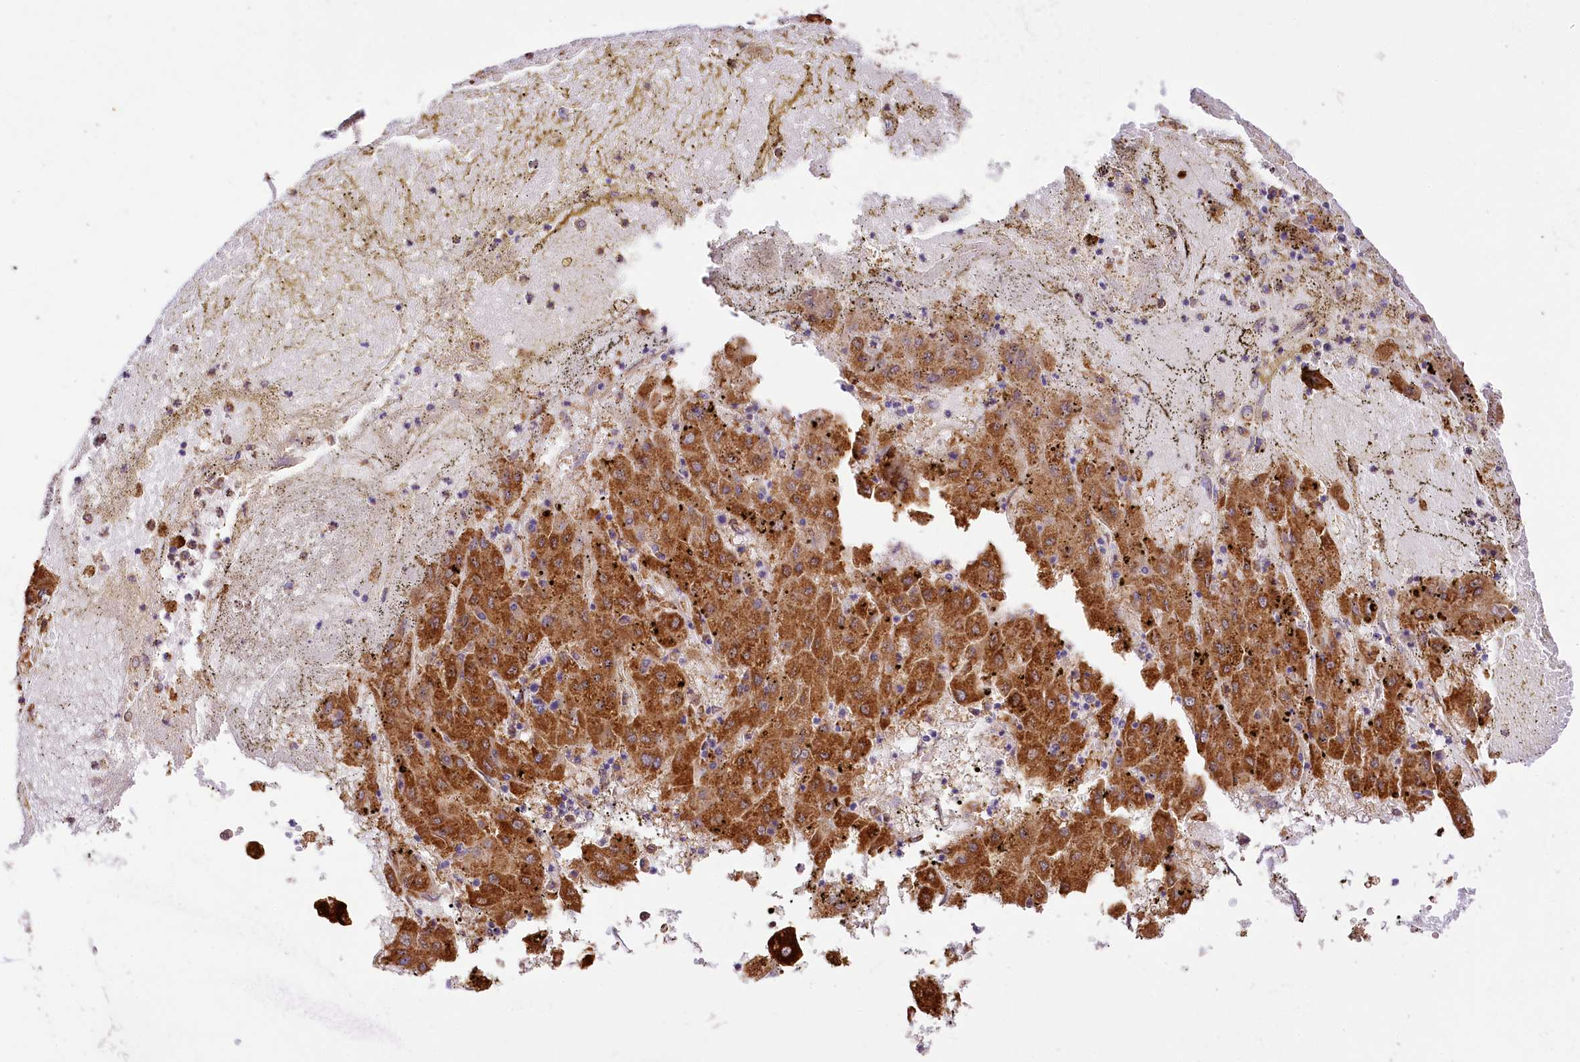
{"staining": {"intensity": "strong", "quantity": ">75%", "location": "cytoplasmic/membranous"}, "tissue": "liver cancer", "cell_type": "Tumor cells", "image_type": "cancer", "snomed": [{"axis": "morphology", "description": "Carcinoma, Hepatocellular, NOS"}, {"axis": "topography", "description": "Liver"}], "caption": "Protein staining exhibits strong cytoplasmic/membranous positivity in approximately >75% of tumor cells in liver cancer (hepatocellular carcinoma).", "gene": "PPIP5K2", "patient": {"sex": "male", "age": 72}}